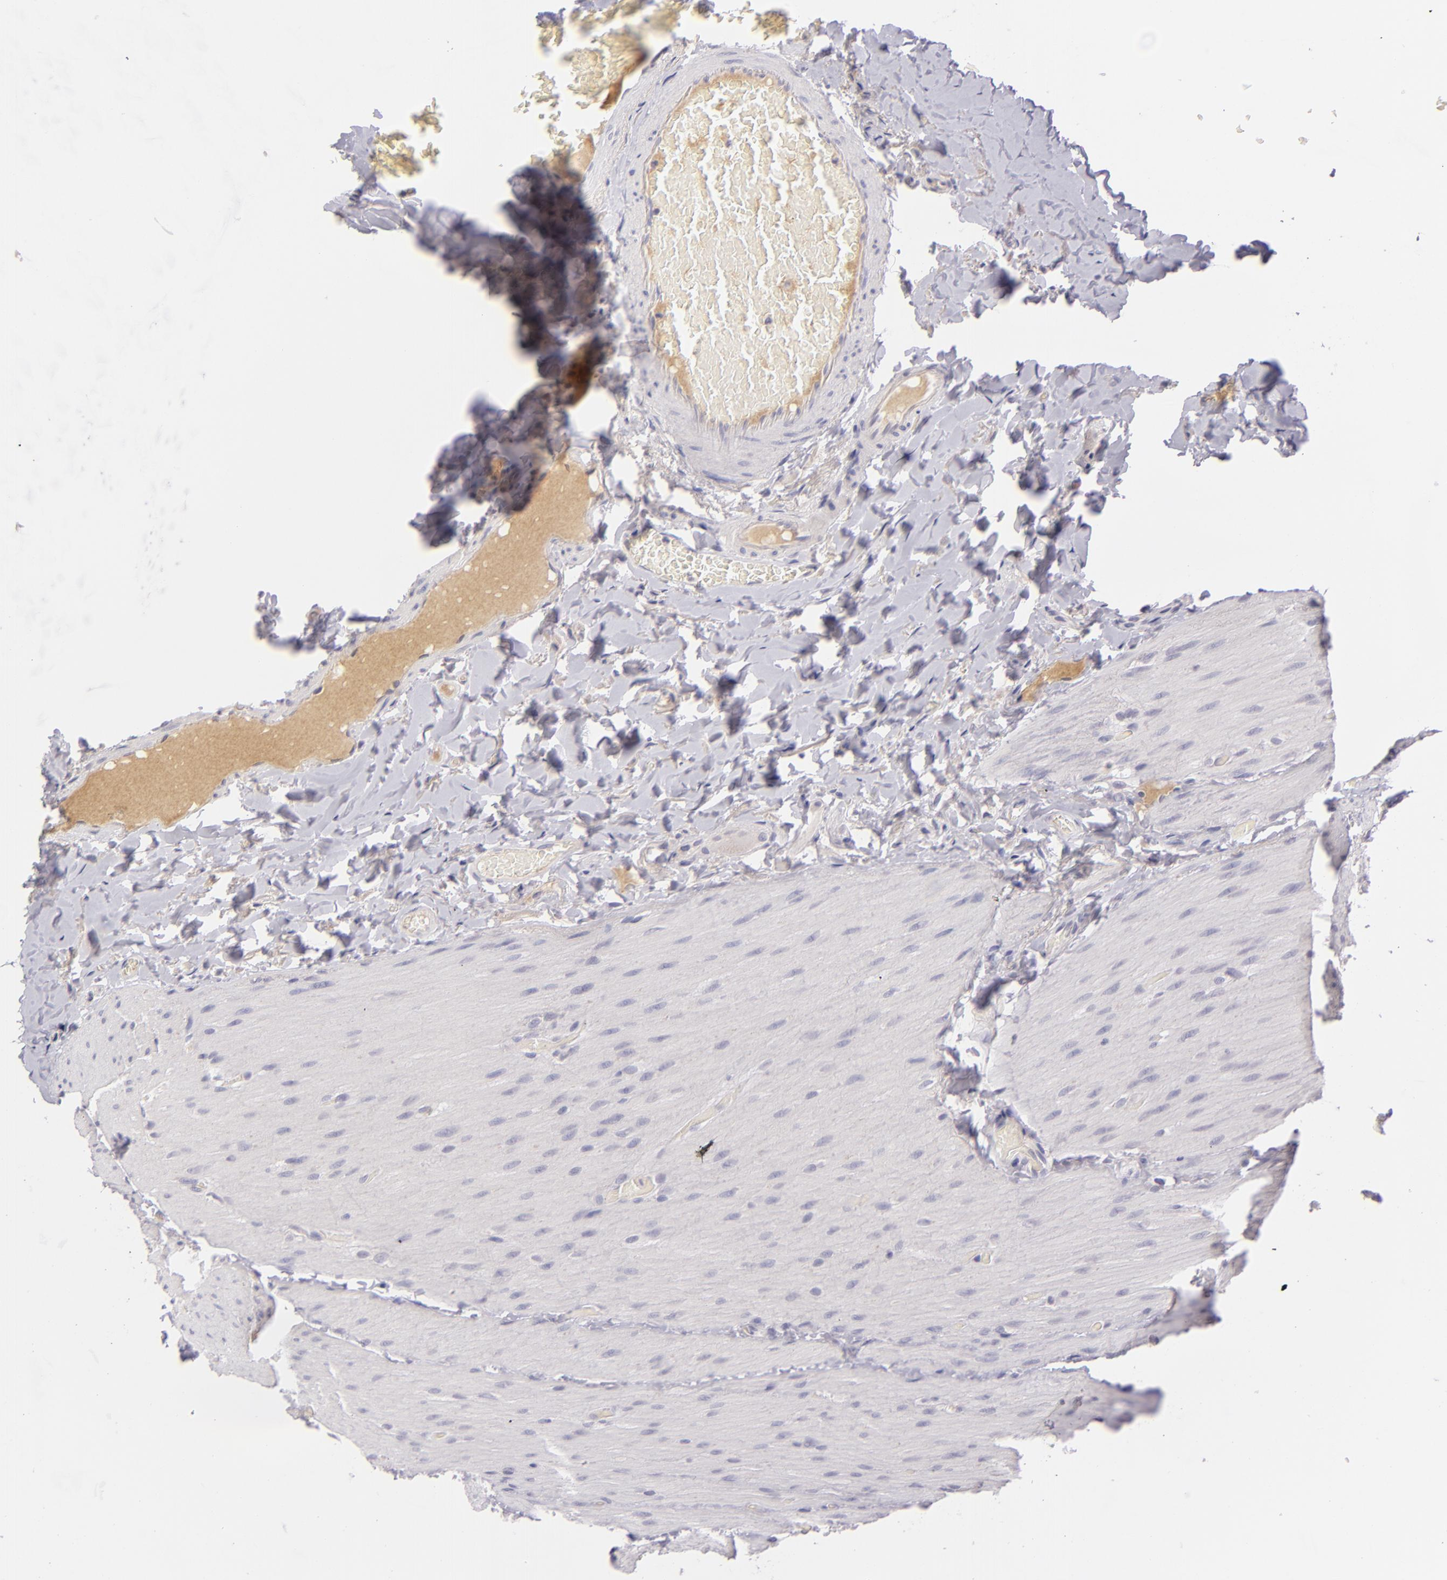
{"staining": {"intensity": "negative", "quantity": "none", "location": "none"}, "tissue": "duodenum", "cell_type": "Glandular cells", "image_type": "normal", "snomed": [{"axis": "morphology", "description": "Normal tissue, NOS"}, {"axis": "topography", "description": "Duodenum"}], "caption": "IHC micrograph of unremarkable human duodenum stained for a protein (brown), which reveals no expression in glandular cells.", "gene": "DAG1", "patient": {"sex": "male", "age": 66}}